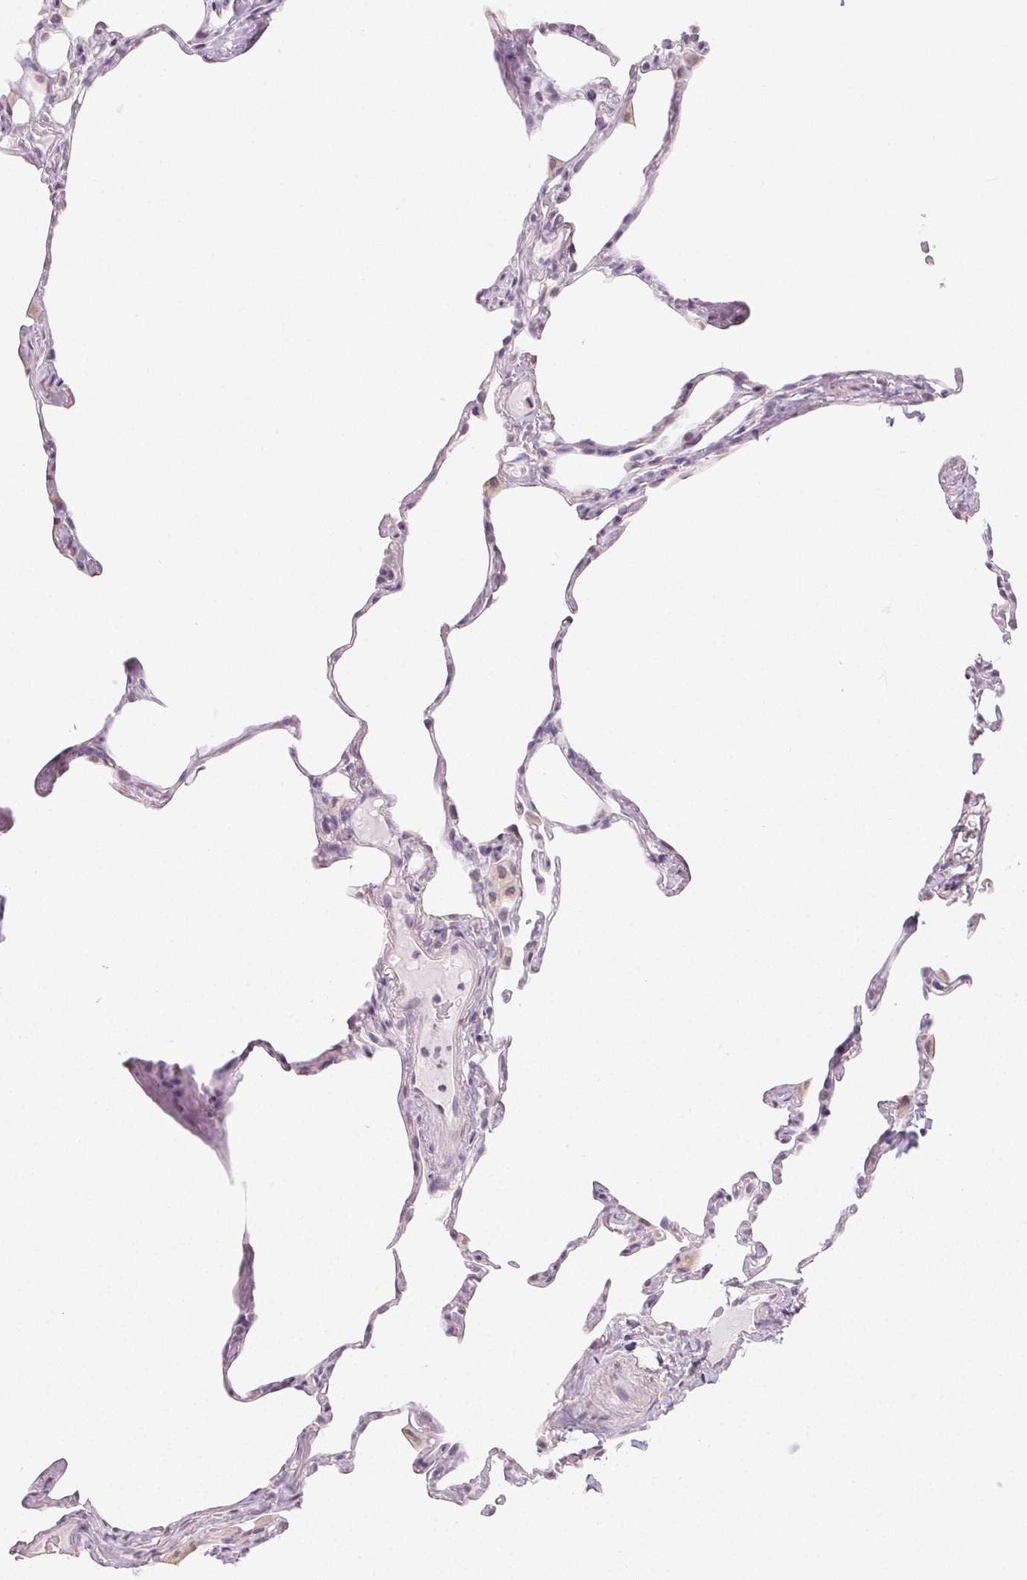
{"staining": {"intensity": "negative", "quantity": "none", "location": "none"}, "tissue": "lung", "cell_type": "Alveolar cells", "image_type": "normal", "snomed": [{"axis": "morphology", "description": "Normal tissue, NOS"}, {"axis": "topography", "description": "Lung"}], "caption": "The histopathology image shows no significant positivity in alveolar cells of lung.", "gene": "TMEM174", "patient": {"sex": "male", "age": 65}}